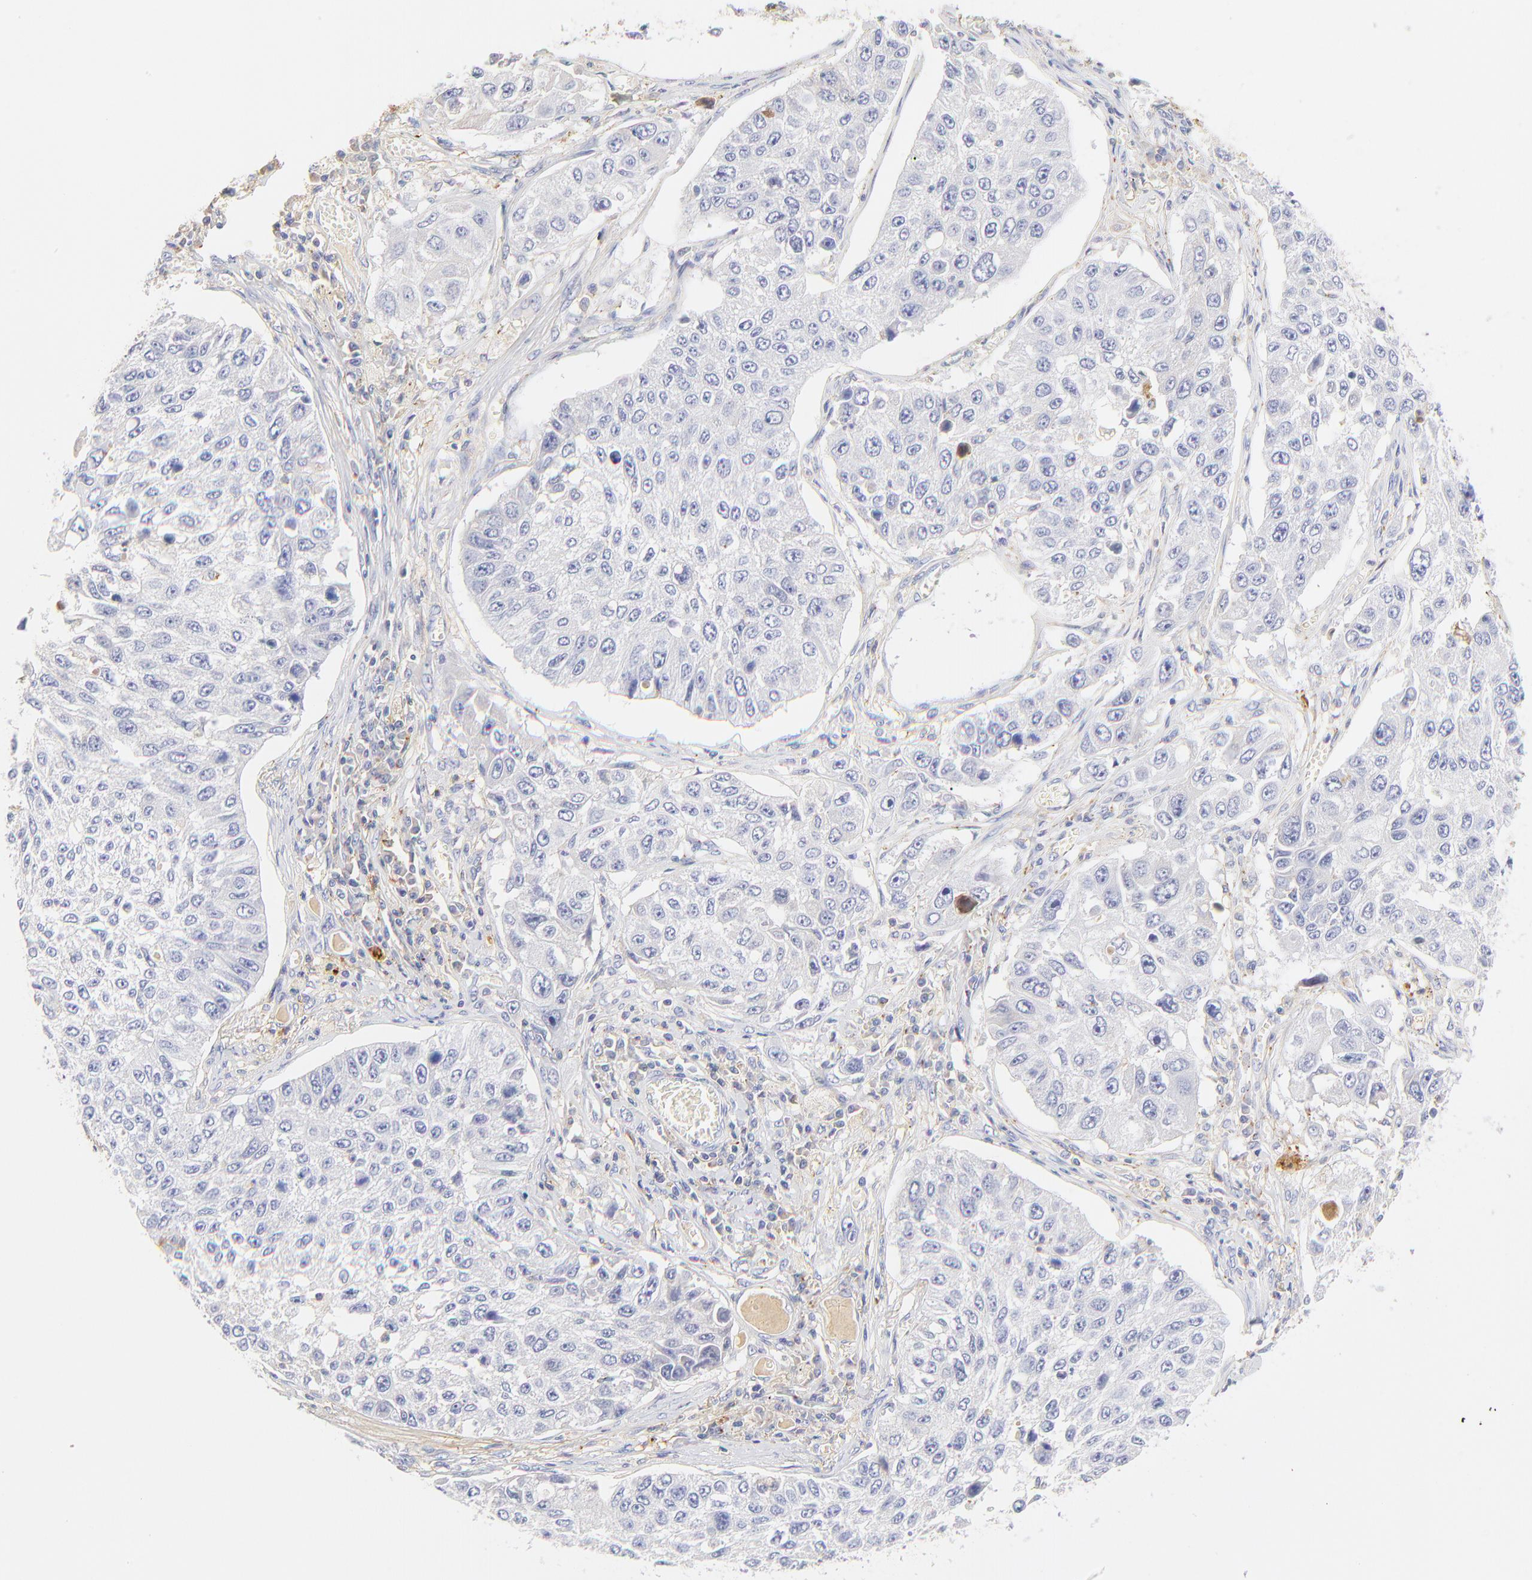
{"staining": {"intensity": "negative", "quantity": "none", "location": "none"}, "tissue": "lung cancer", "cell_type": "Tumor cells", "image_type": "cancer", "snomed": [{"axis": "morphology", "description": "Squamous cell carcinoma, NOS"}, {"axis": "topography", "description": "Lung"}], "caption": "High magnification brightfield microscopy of lung cancer stained with DAB (3,3'-diaminobenzidine) (brown) and counterstained with hematoxylin (blue): tumor cells show no significant expression.", "gene": "MDGA2", "patient": {"sex": "male", "age": 71}}